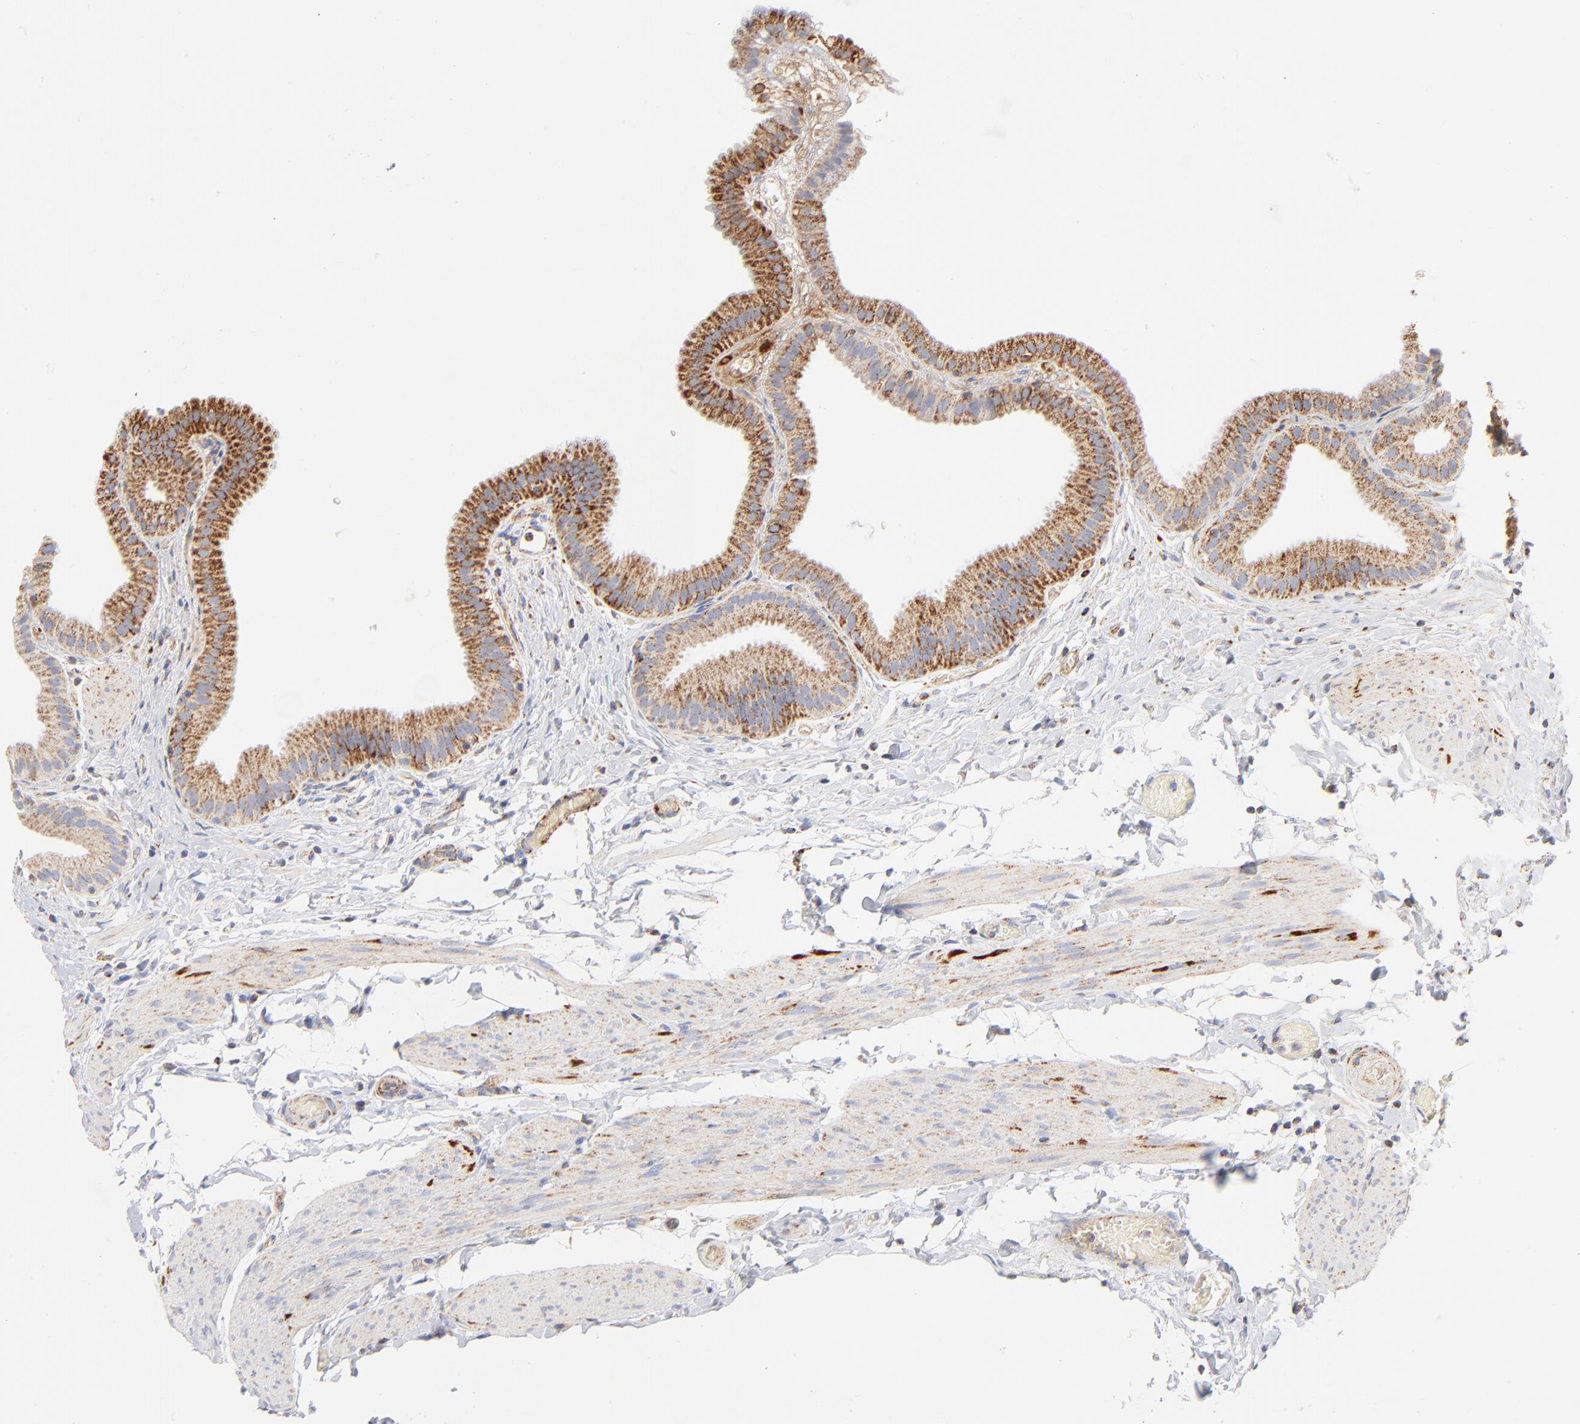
{"staining": {"intensity": "moderate", "quantity": ">75%", "location": "cytoplasmic/membranous"}, "tissue": "gallbladder", "cell_type": "Glandular cells", "image_type": "normal", "snomed": [{"axis": "morphology", "description": "Normal tissue, NOS"}, {"axis": "topography", "description": "Gallbladder"}], "caption": "Benign gallbladder displays moderate cytoplasmic/membranous positivity in about >75% of glandular cells, visualized by immunohistochemistry.", "gene": "DLAT", "patient": {"sex": "female", "age": 63}}